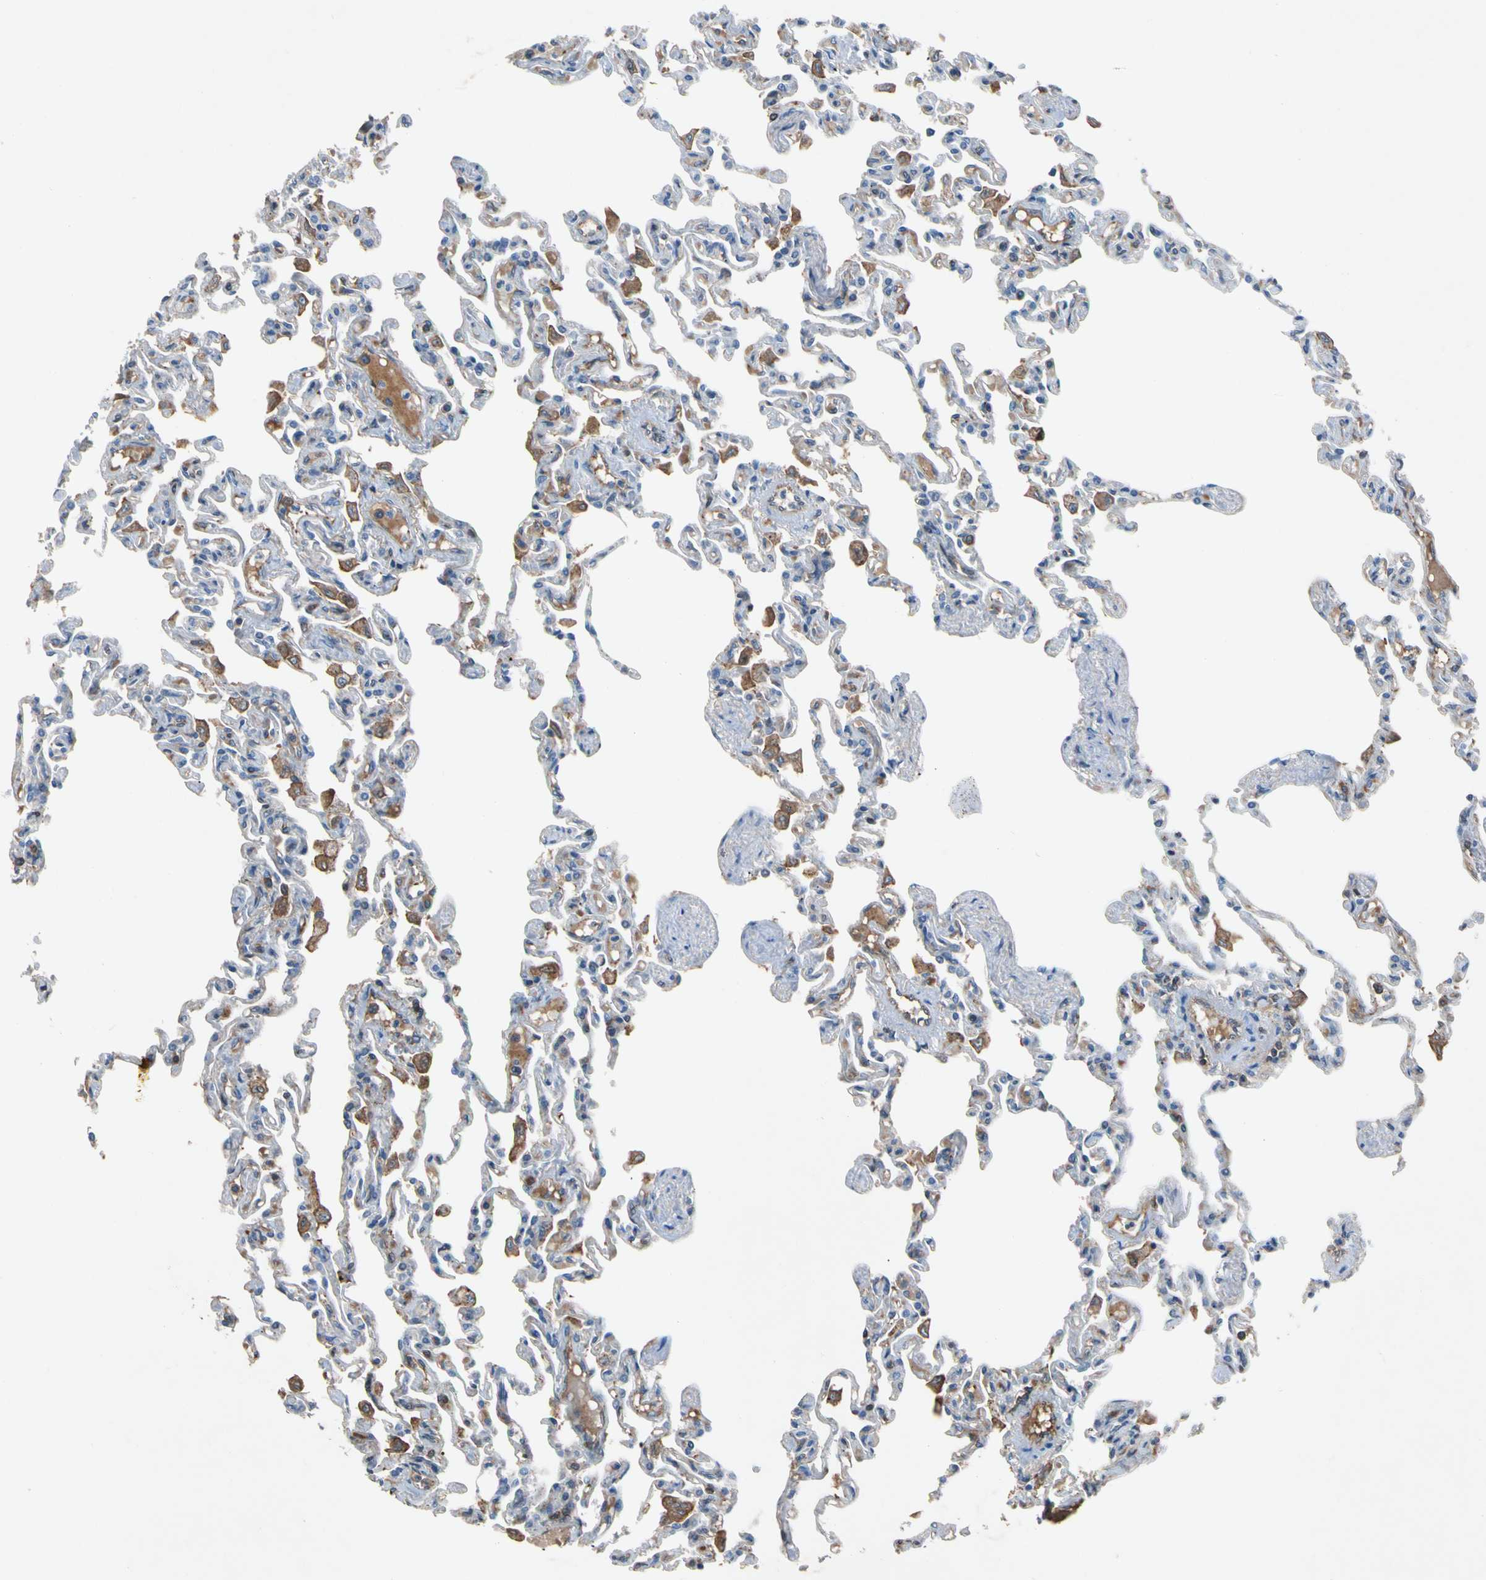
{"staining": {"intensity": "weak", "quantity": "<25%", "location": "cytoplasmic/membranous"}, "tissue": "lung", "cell_type": "Alveolar cells", "image_type": "normal", "snomed": [{"axis": "morphology", "description": "Normal tissue, NOS"}, {"axis": "topography", "description": "Lung"}], "caption": "Alveolar cells show no significant protein staining in normal lung.", "gene": "NDFIP2", "patient": {"sex": "male", "age": 21}}